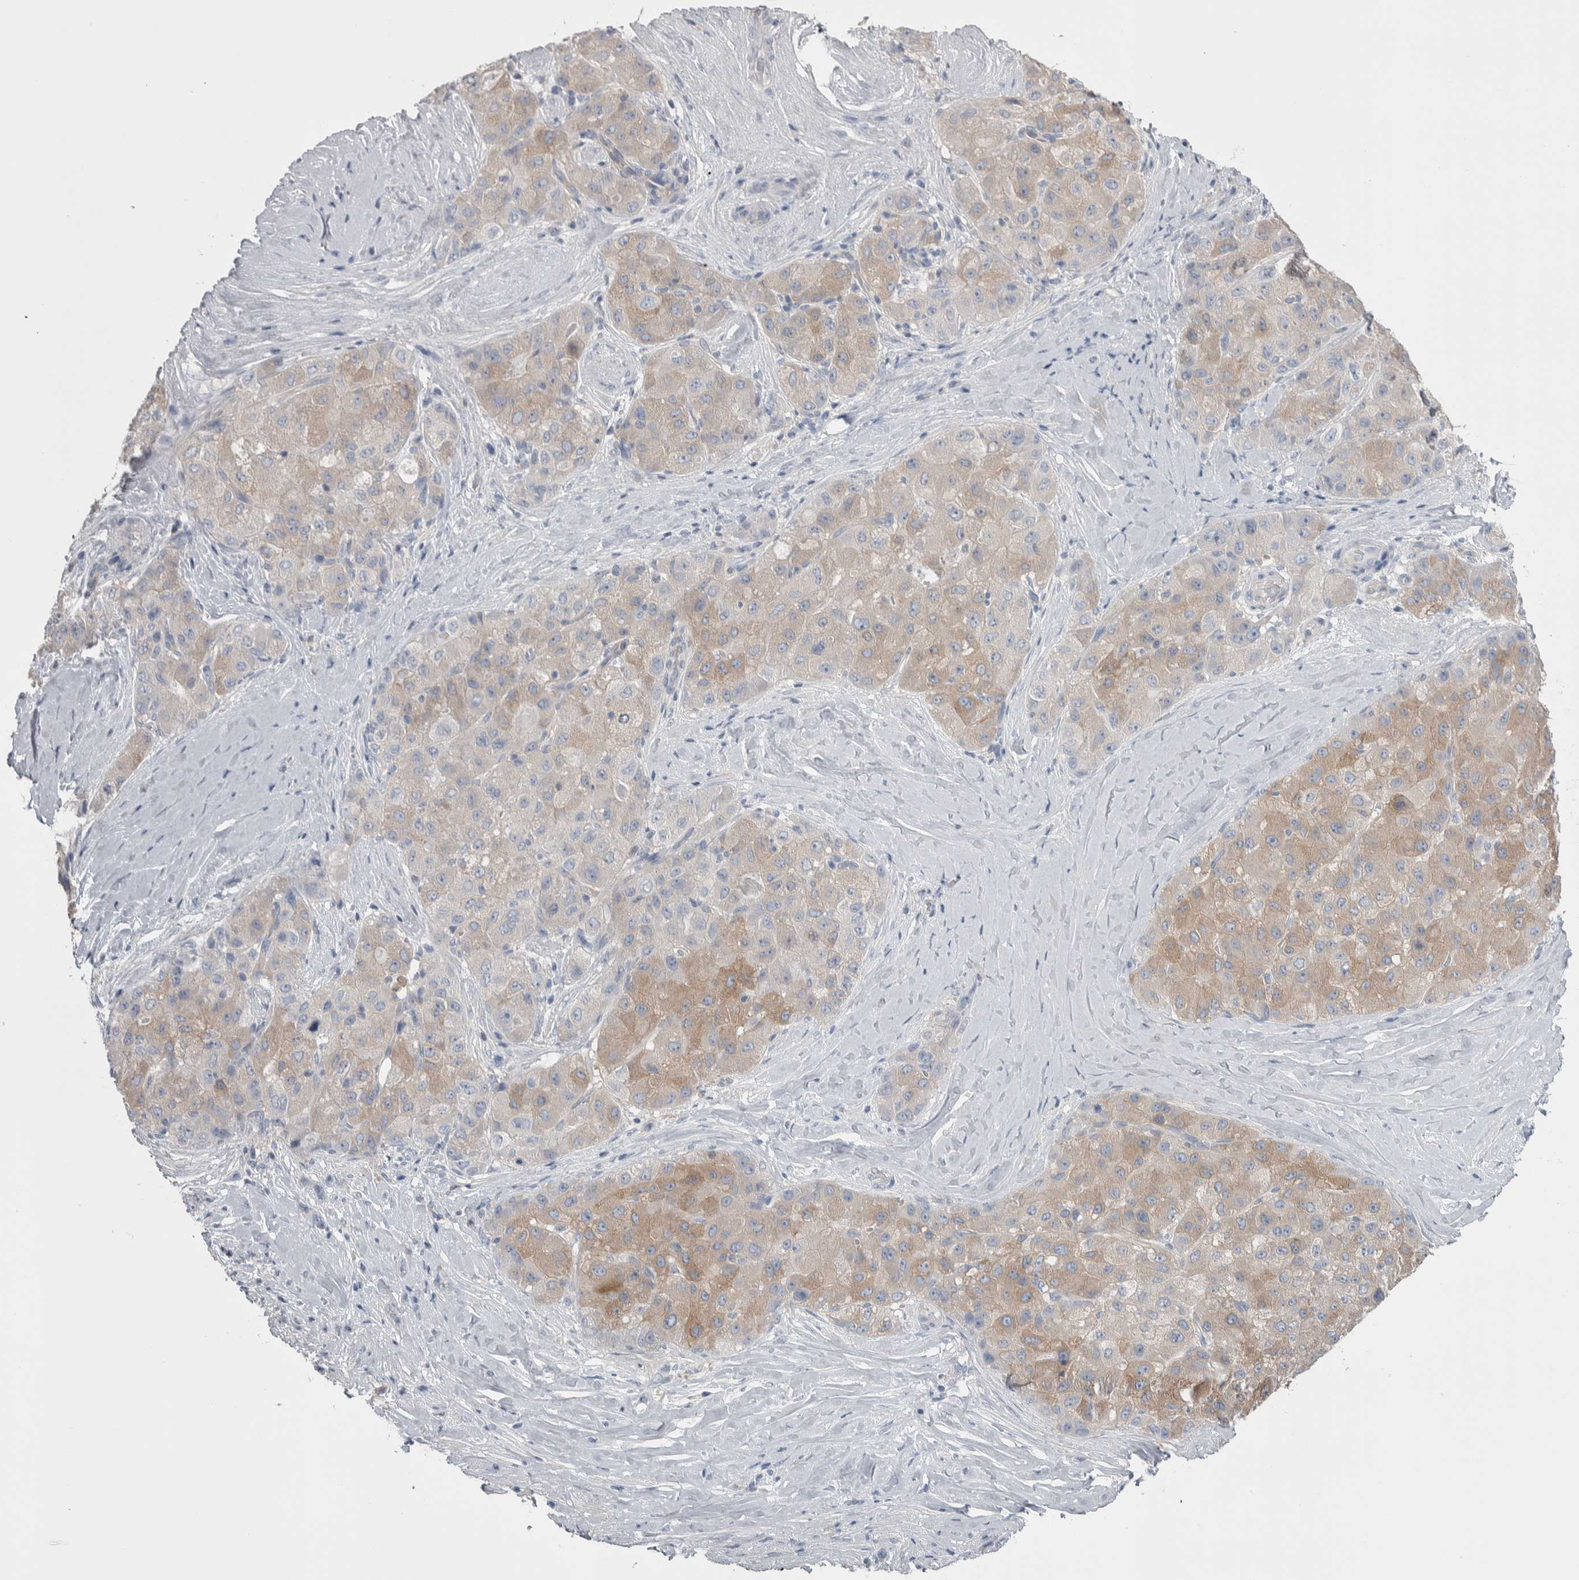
{"staining": {"intensity": "weak", "quantity": ">75%", "location": "cytoplasmic/membranous"}, "tissue": "liver cancer", "cell_type": "Tumor cells", "image_type": "cancer", "snomed": [{"axis": "morphology", "description": "Carcinoma, Hepatocellular, NOS"}, {"axis": "topography", "description": "Liver"}], "caption": "Liver cancer (hepatocellular carcinoma) tissue demonstrates weak cytoplasmic/membranous positivity in approximately >75% of tumor cells, visualized by immunohistochemistry. The staining was performed using DAB (3,3'-diaminobenzidine) to visualize the protein expression in brown, while the nuclei were stained in blue with hematoxylin (Magnification: 20x).", "gene": "GPHN", "patient": {"sex": "male", "age": 80}}